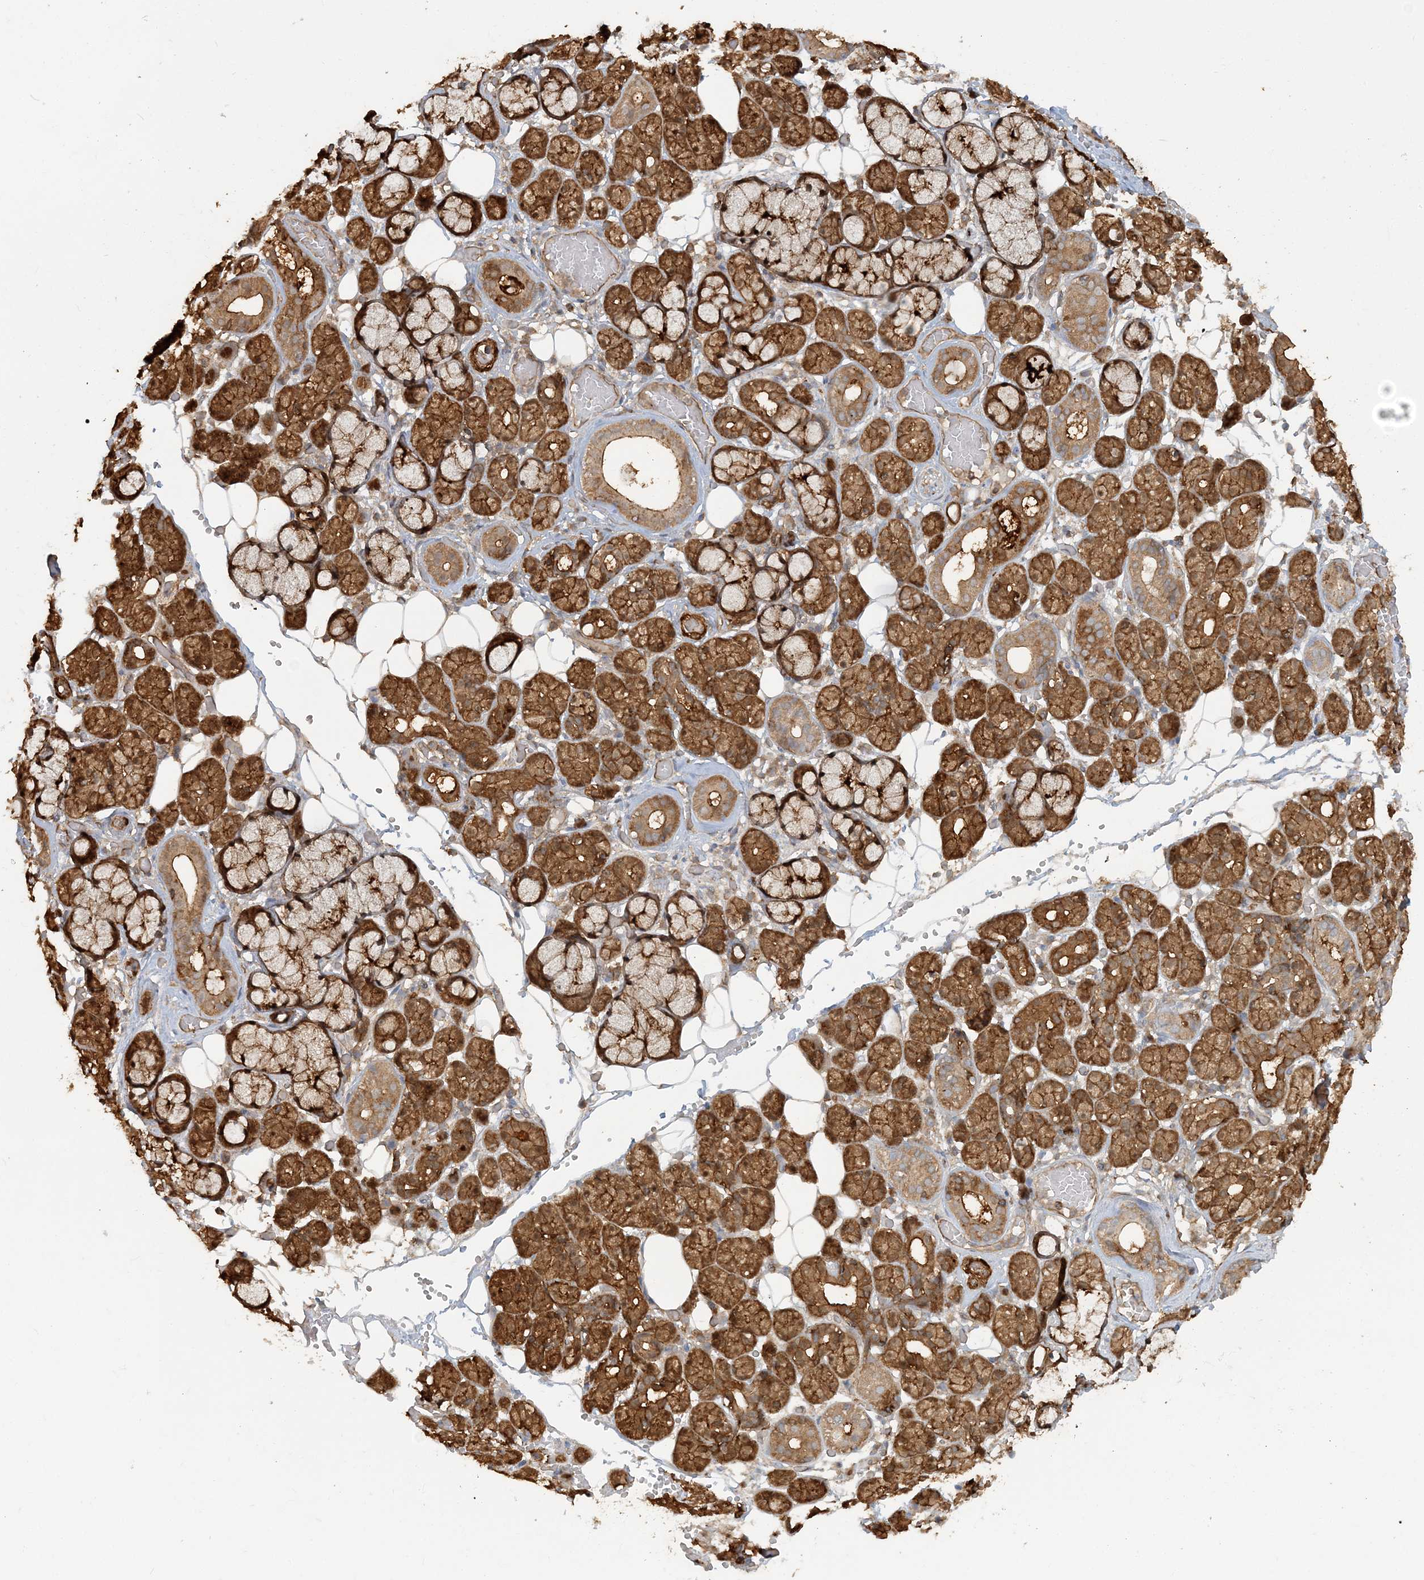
{"staining": {"intensity": "strong", "quantity": ">75%", "location": "cytoplasmic/membranous"}, "tissue": "salivary gland", "cell_type": "Glandular cells", "image_type": "normal", "snomed": [{"axis": "morphology", "description": "Normal tissue, NOS"}, {"axis": "topography", "description": "Salivary gland"}], "caption": "Benign salivary gland displays strong cytoplasmic/membranous positivity in about >75% of glandular cells, visualized by immunohistochemistry. Immunohistochemistry (ihc) stains the protein in brown and the nuclei are stained blue.", "gene": "DSTN", "patient": {"sex": "male", "age": 63}}